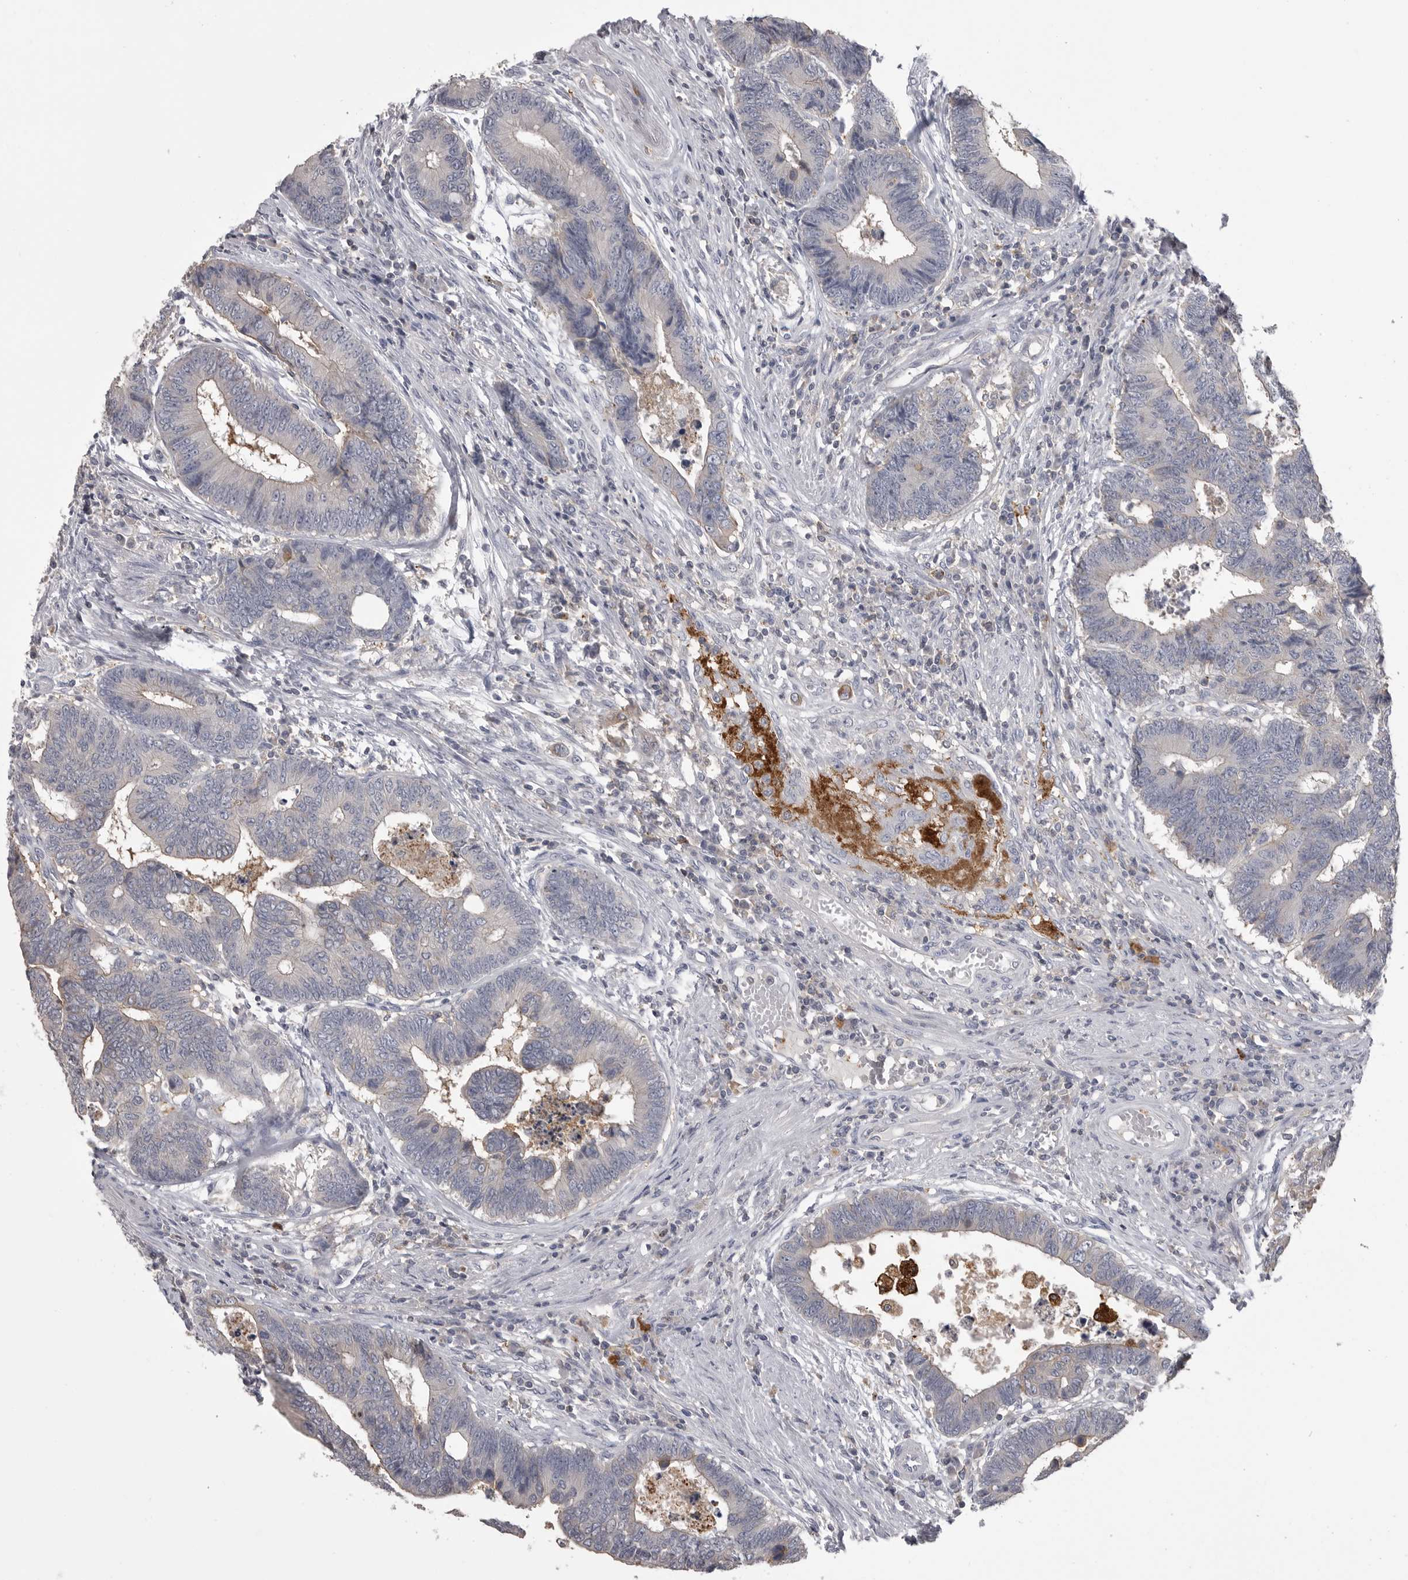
{"staining": {"intensity": "weak", "quantity": "<25%", "location": "cytoplasmic/membranous"}, "tissue": "colorectal cancer", "cell_type": "Tumor cells", "image_type": "cancer", "snomed": [{"axis": "morphology", "description": "Adenocarcinoma, NOS"}, {"axis": "topography", "description": "Rectum"}], "caption": "A photomicrograph of human colorectal cancer is negative for staining in tumor cells.", "gene": "CMTM6", "patient": {"sex": "male", "age": 84}}